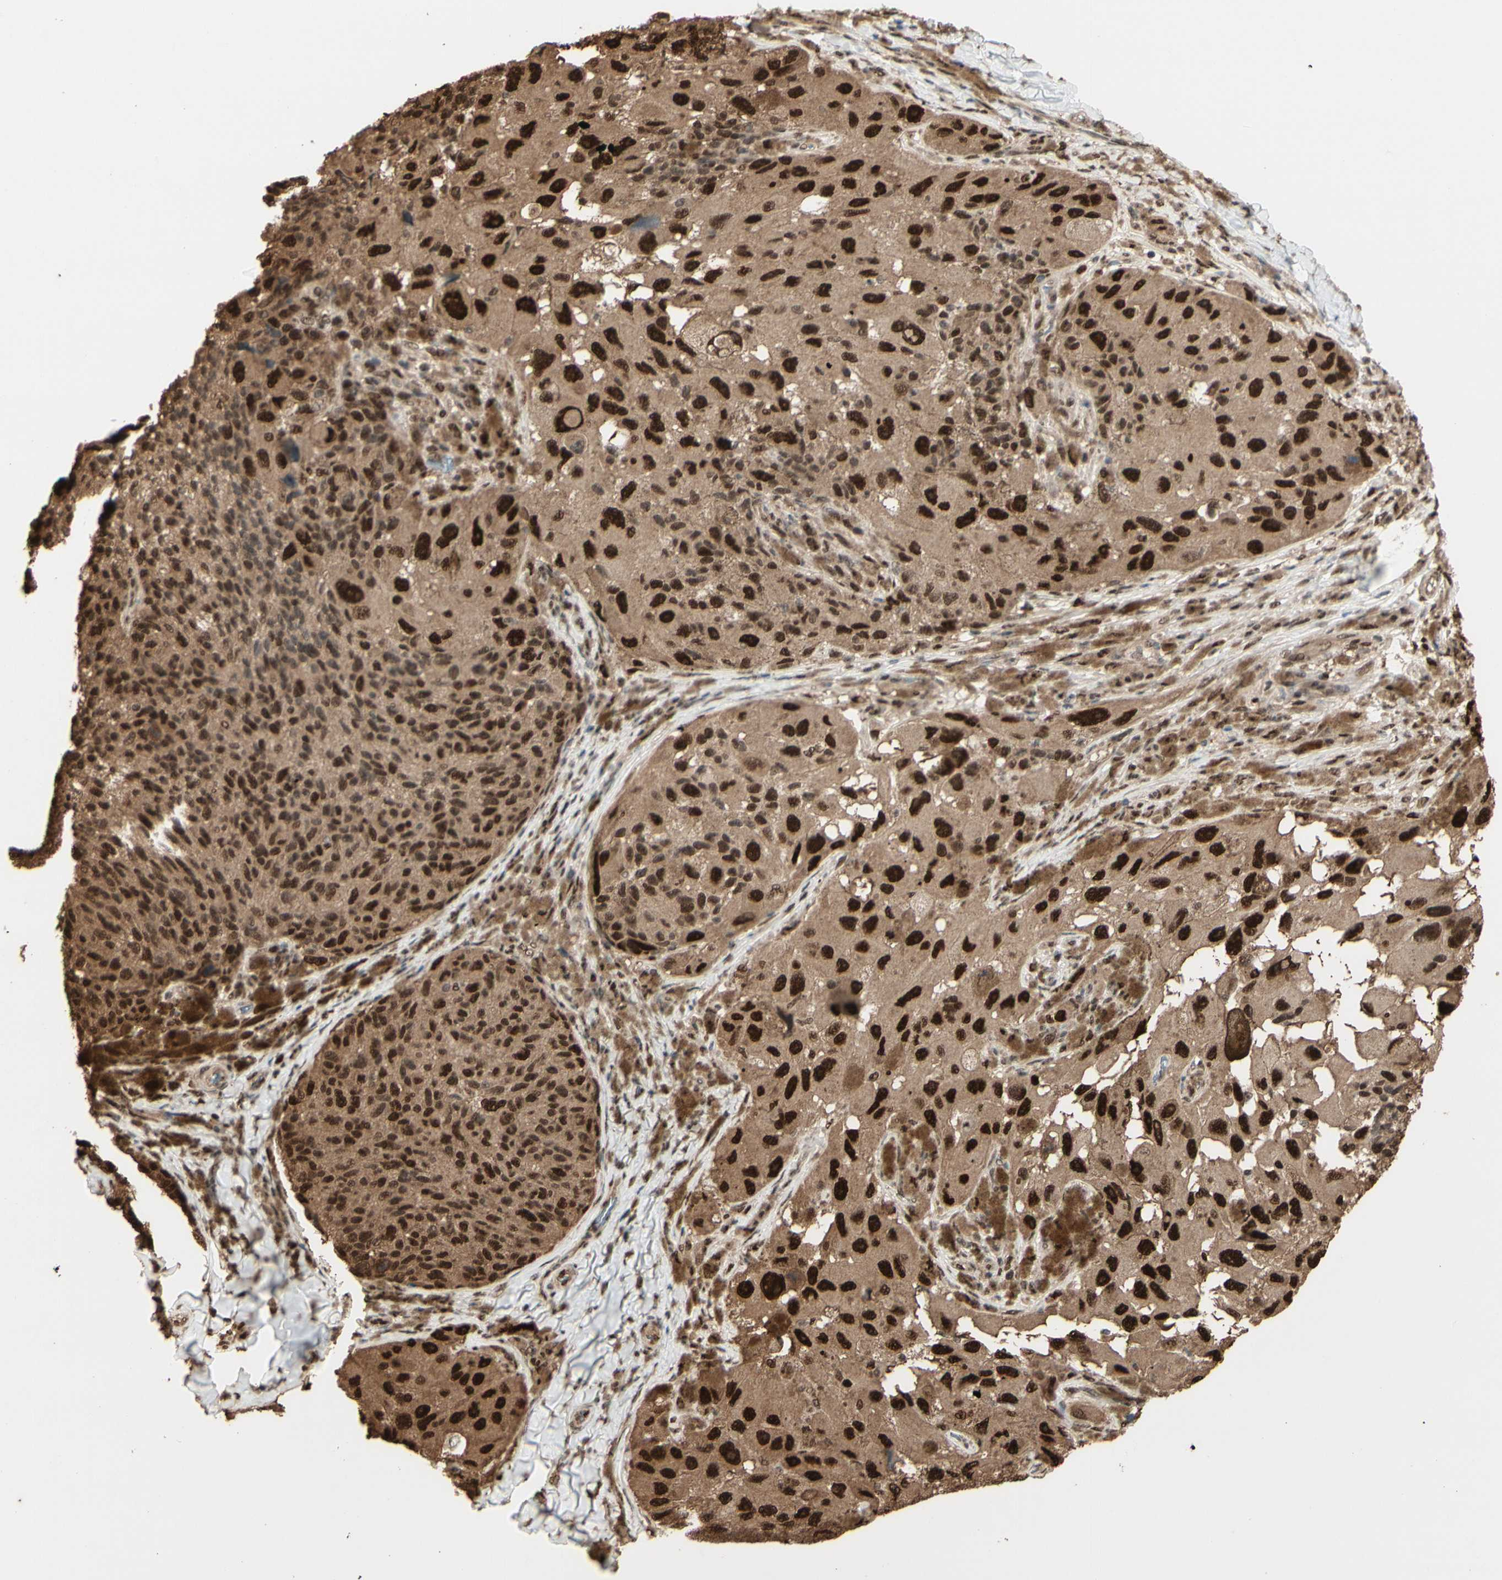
{"staining": {"intensity": "strong", "quantity": ">75%", "location": "cytoplasmic/membranous,nuclear"}, "tissue": "melanoma", "cell_type": "Tumor cells", "image_type": "cancer", "snomed": [{"axis": "morphology", "description": "Malignant melanoma, NOS"}, {"axis": "topography", "description": "Skin"}], "caption": "IHC (DAB (3,3'-diaminobenzidine)) staining of malignant melanoma demonstrates strong cytoplasmic/membranous and nuclear protein expression in approximately >75% of tumor cells.", "gene": "HSF1", "patient": {"sex": "female", "age": 73}}